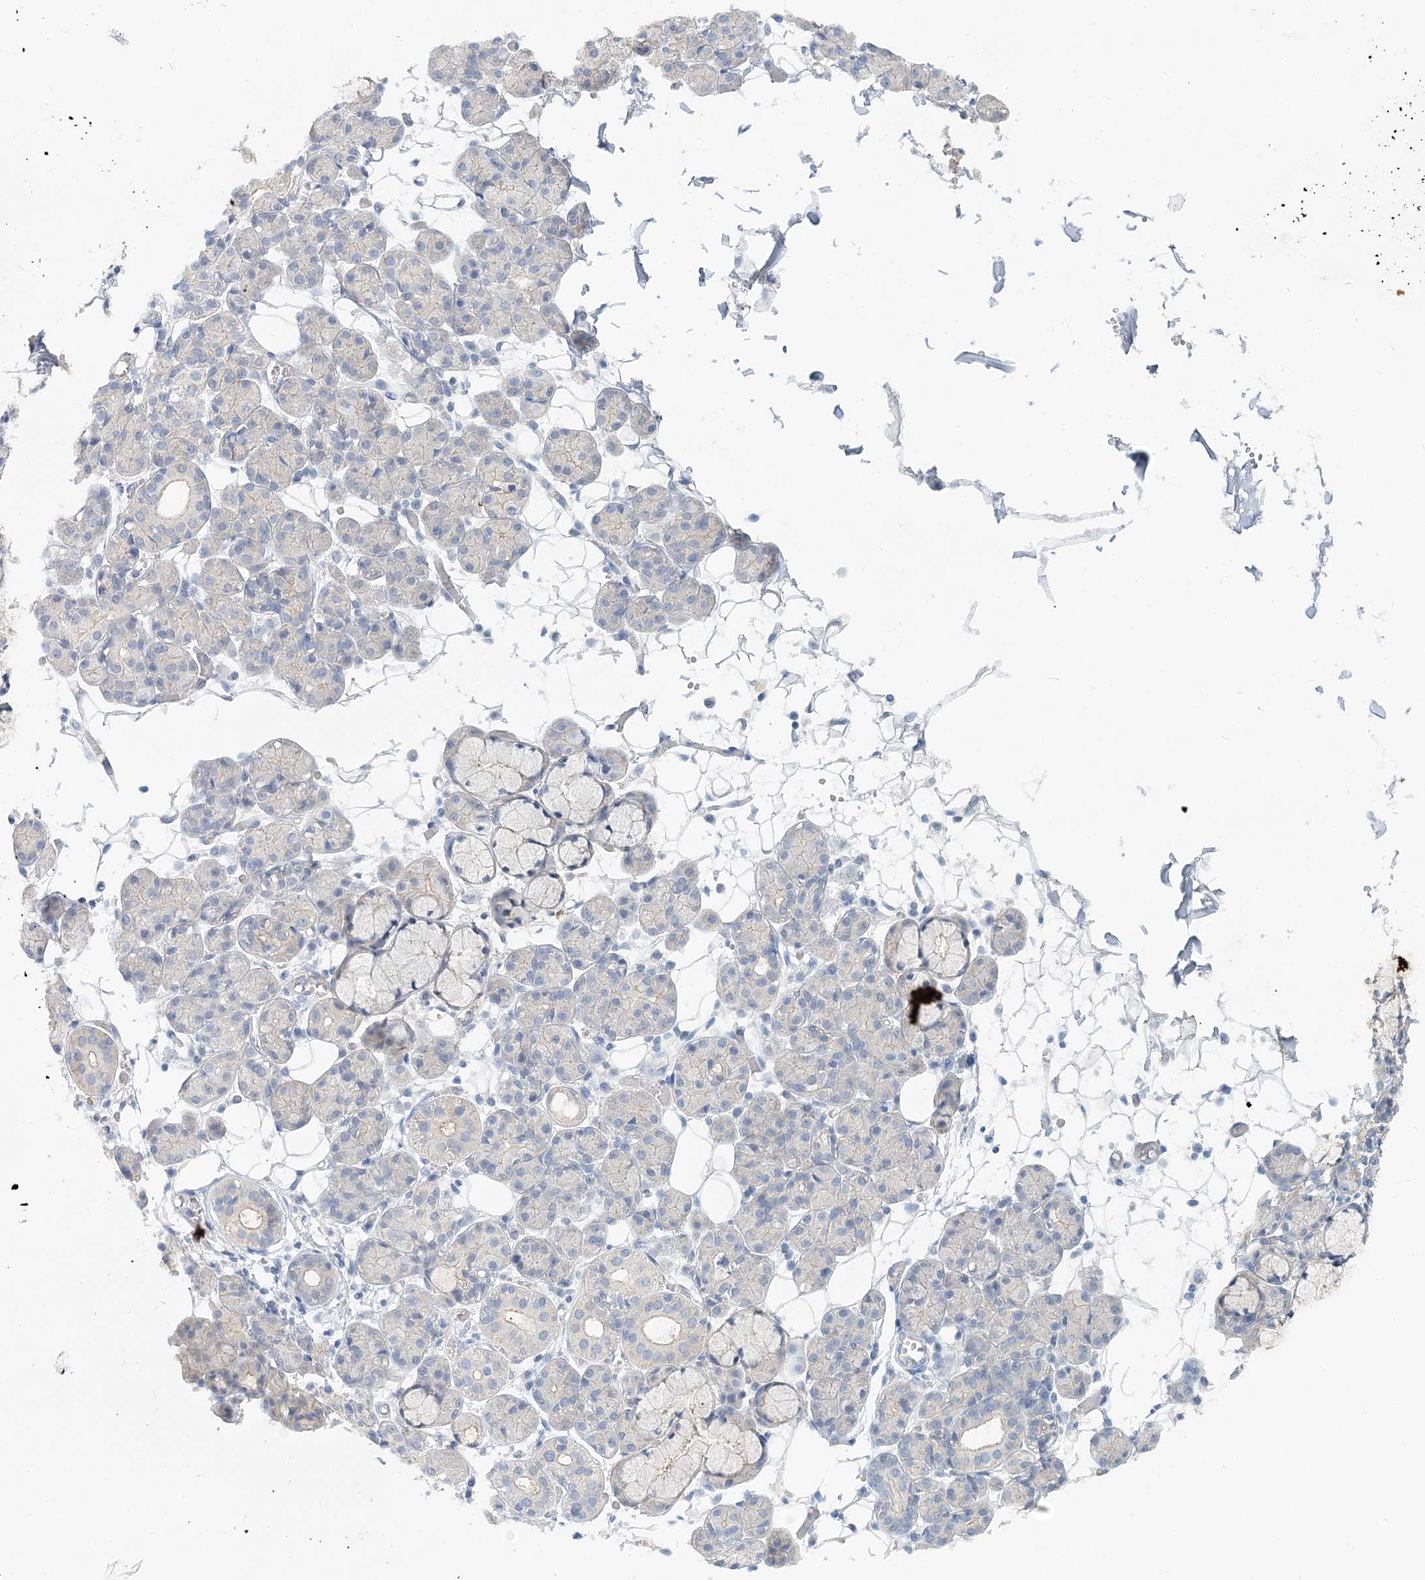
{"staining": {"intensity": "weak", "quantity": "<25%", "location": "cytoplasmic/membranous"}, "tissue": "salivary gland", "cell_type": "Glandular cells", "image_type": "normal", "snomed": [{"axis": "morphology", "description": "Normal tissue, NOS"}, {"axis": "topography", "description": "Salivary gland"}], "caption": "Salivary gland was stained to show a protein in brown. There is no significant positivity in glandular cells. The staining was performed using DAB to visualize the protein expression in brown, while the nuclei were stained in blue with hematoxylin (Magnification: 20x).", "gene": "MAT2B", "patient": {"sex": "male", "age": 63}}